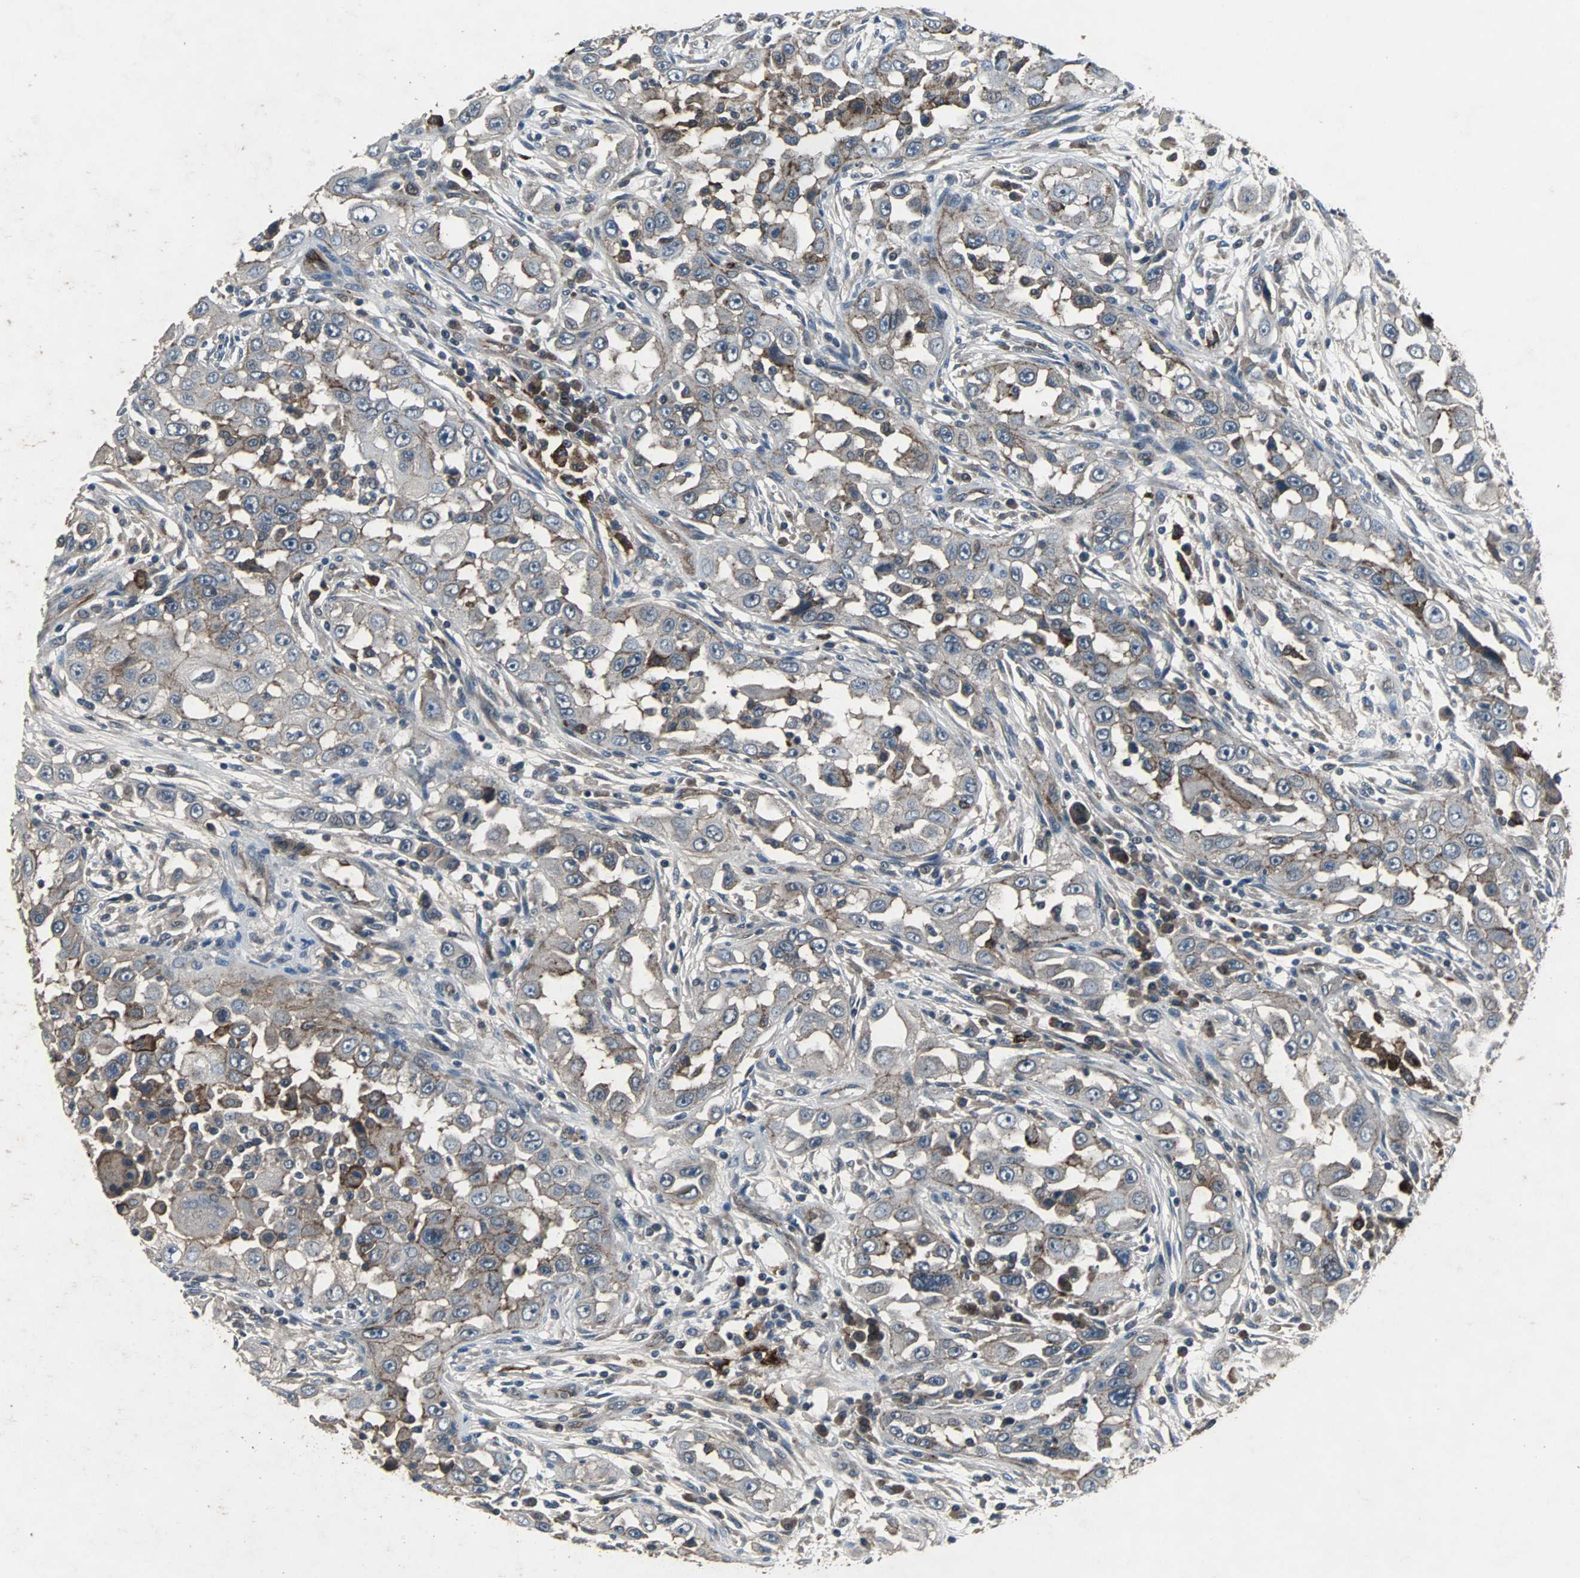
{"staining": {"intensity": "moderate", "quantity": ">75%", "location": "cytoplasmic/membranous"}, "tissue": "head and neck cancer", "cell_type": "Tumor cells", "image_type": "cancer", "snomed": [{"axis": "morphology", "description": "Carcinoma, NOS"}, {"axis": "topography", "description": "Head-Neck"}], "caption": "An image of human carcinoma (head and neck) stained for a protein demonstrates moderate cytoplasmic/membranous brown staining in tumor cells.", "gene": "F11R", "patient": {"sex": "male", "age": 87}}